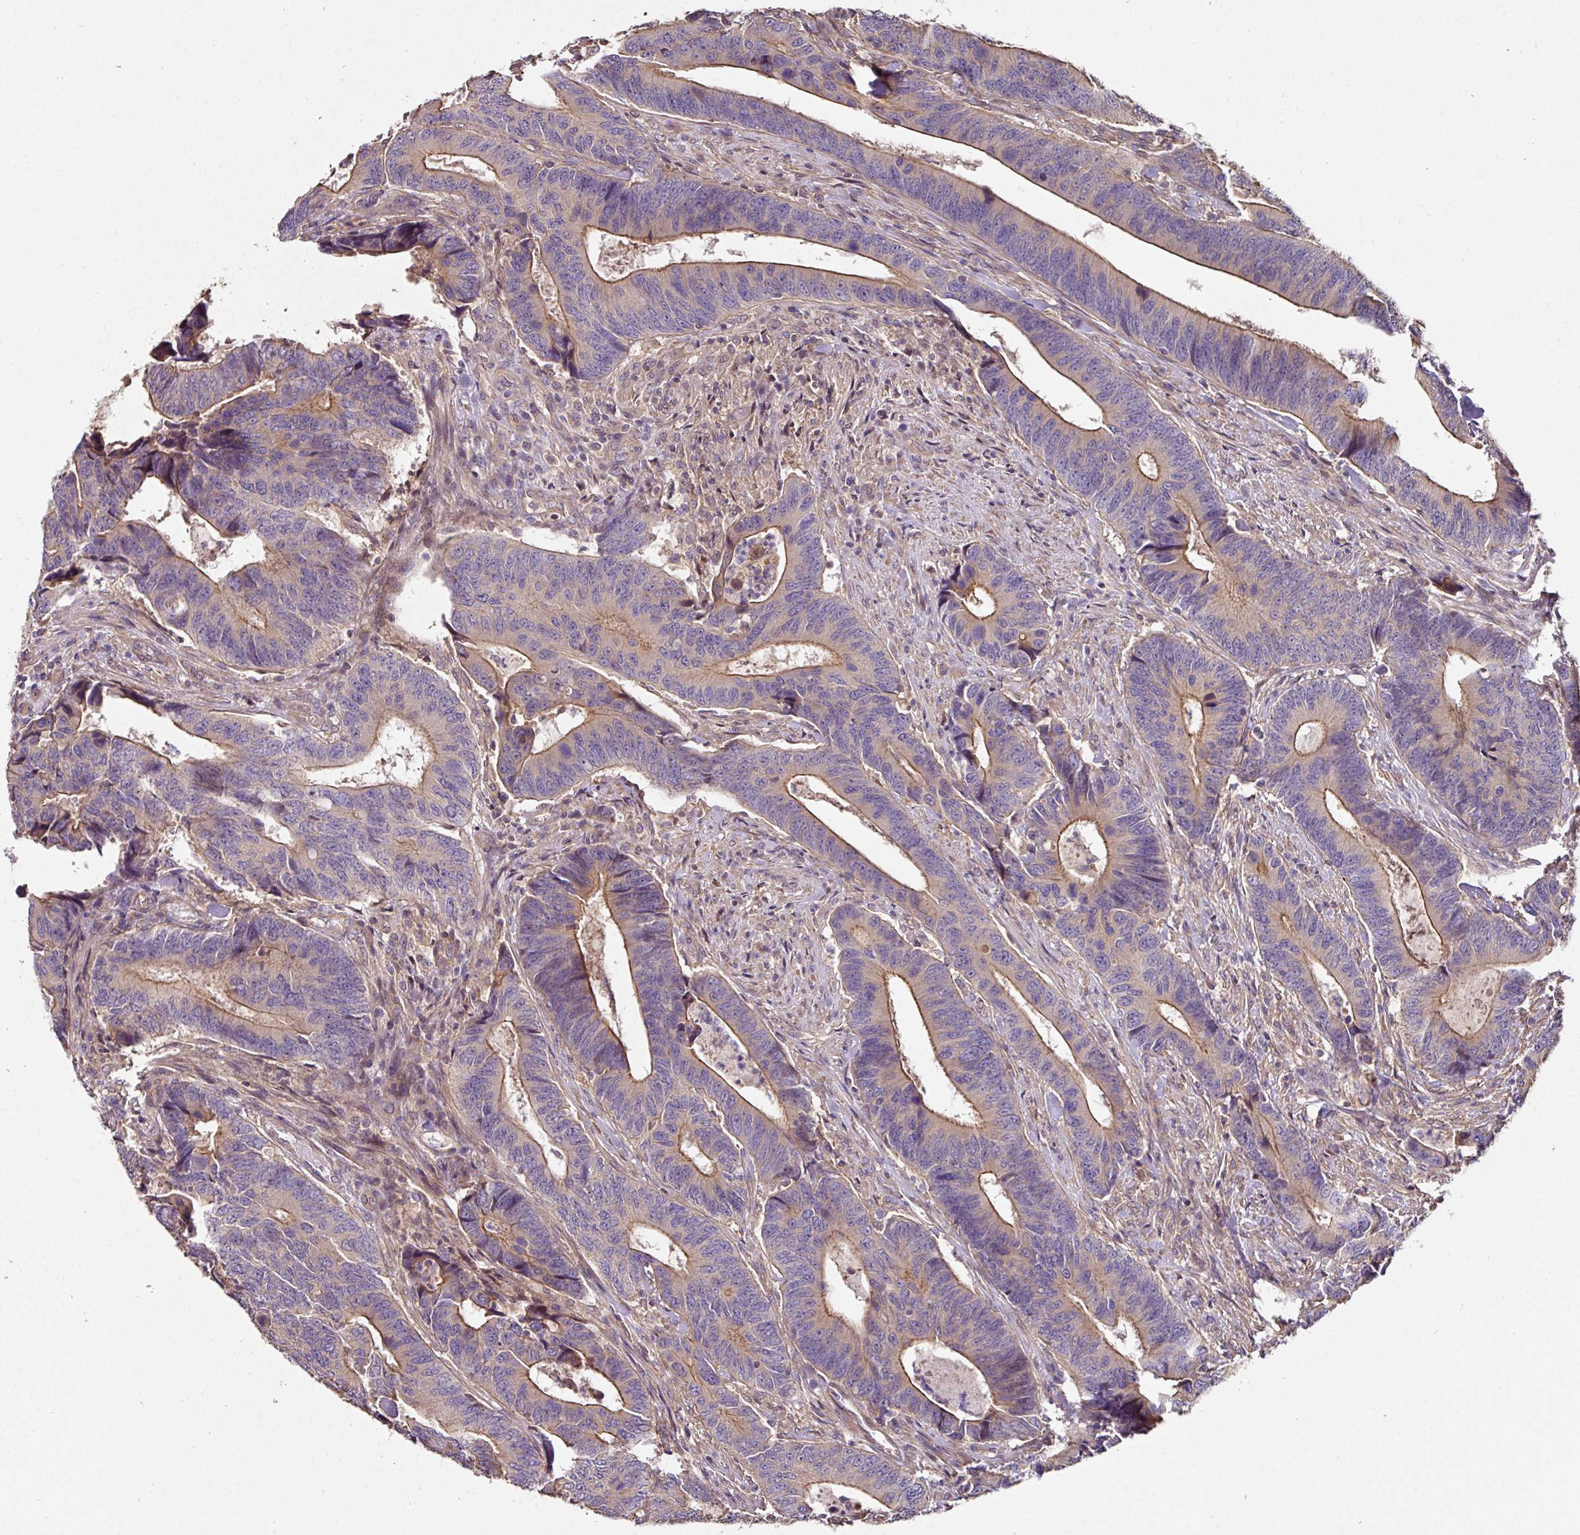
{"staining": {"intensity": "moderate", "quantity": "25%-75%", "location": "cytoplasmic/membranous"}, "tissue": "colorectal cancer", "cell_type": "Tumor cells", "image_type": "cancer", "snomed": [{"axis": "morphology", "description": "Adenocarcinoma, NOS"}, {"axis": "topography", "description": "Colon"}], "caption": "A high-resolution micrograph shows IHC staining of adenocarcinoma (colorectal), which shows moderate cytoplasmic/membranous positivity in approximately 25%-75% of tumor cells.", "gene": "C4orf48", "patient": {"sex": "male", "age": 87}}